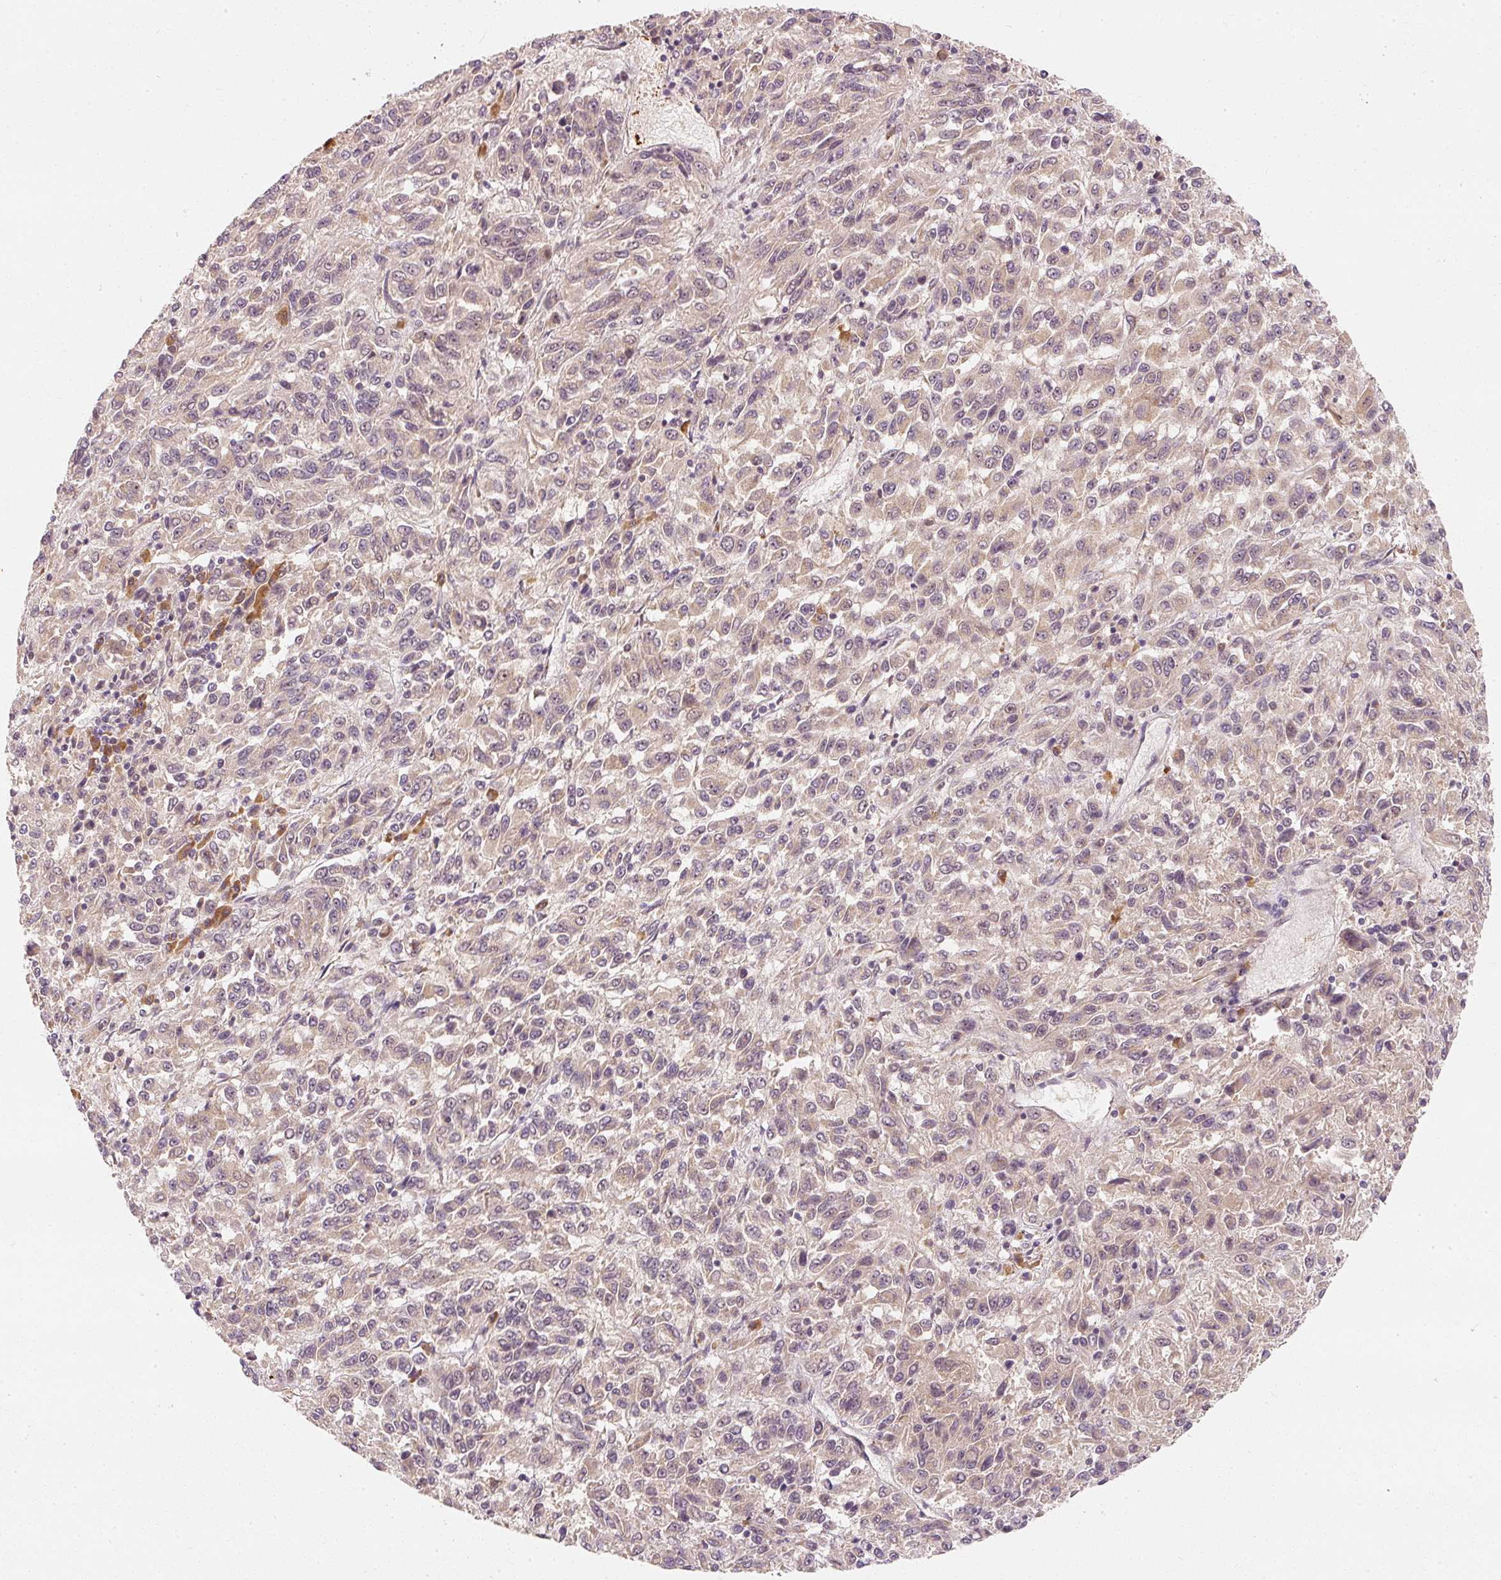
{"staining": {"intensity": "negative", "quantity": "none", "location": "none"}, "tissue": "melanoma", "cell_type": "Tumor cells", "image_type": "cancer", "snomed": [{"axis": "morphology", "description": "Malignant melanoma, Metastatic site"}, {"axis": "topography", "description": "Lung"}], "caption": "Tumor cells show no significant positivity in malignant melanoma (metastatic site).", "gene": "EEF1A2", "patient": {"sex": "male", "age": 64}}